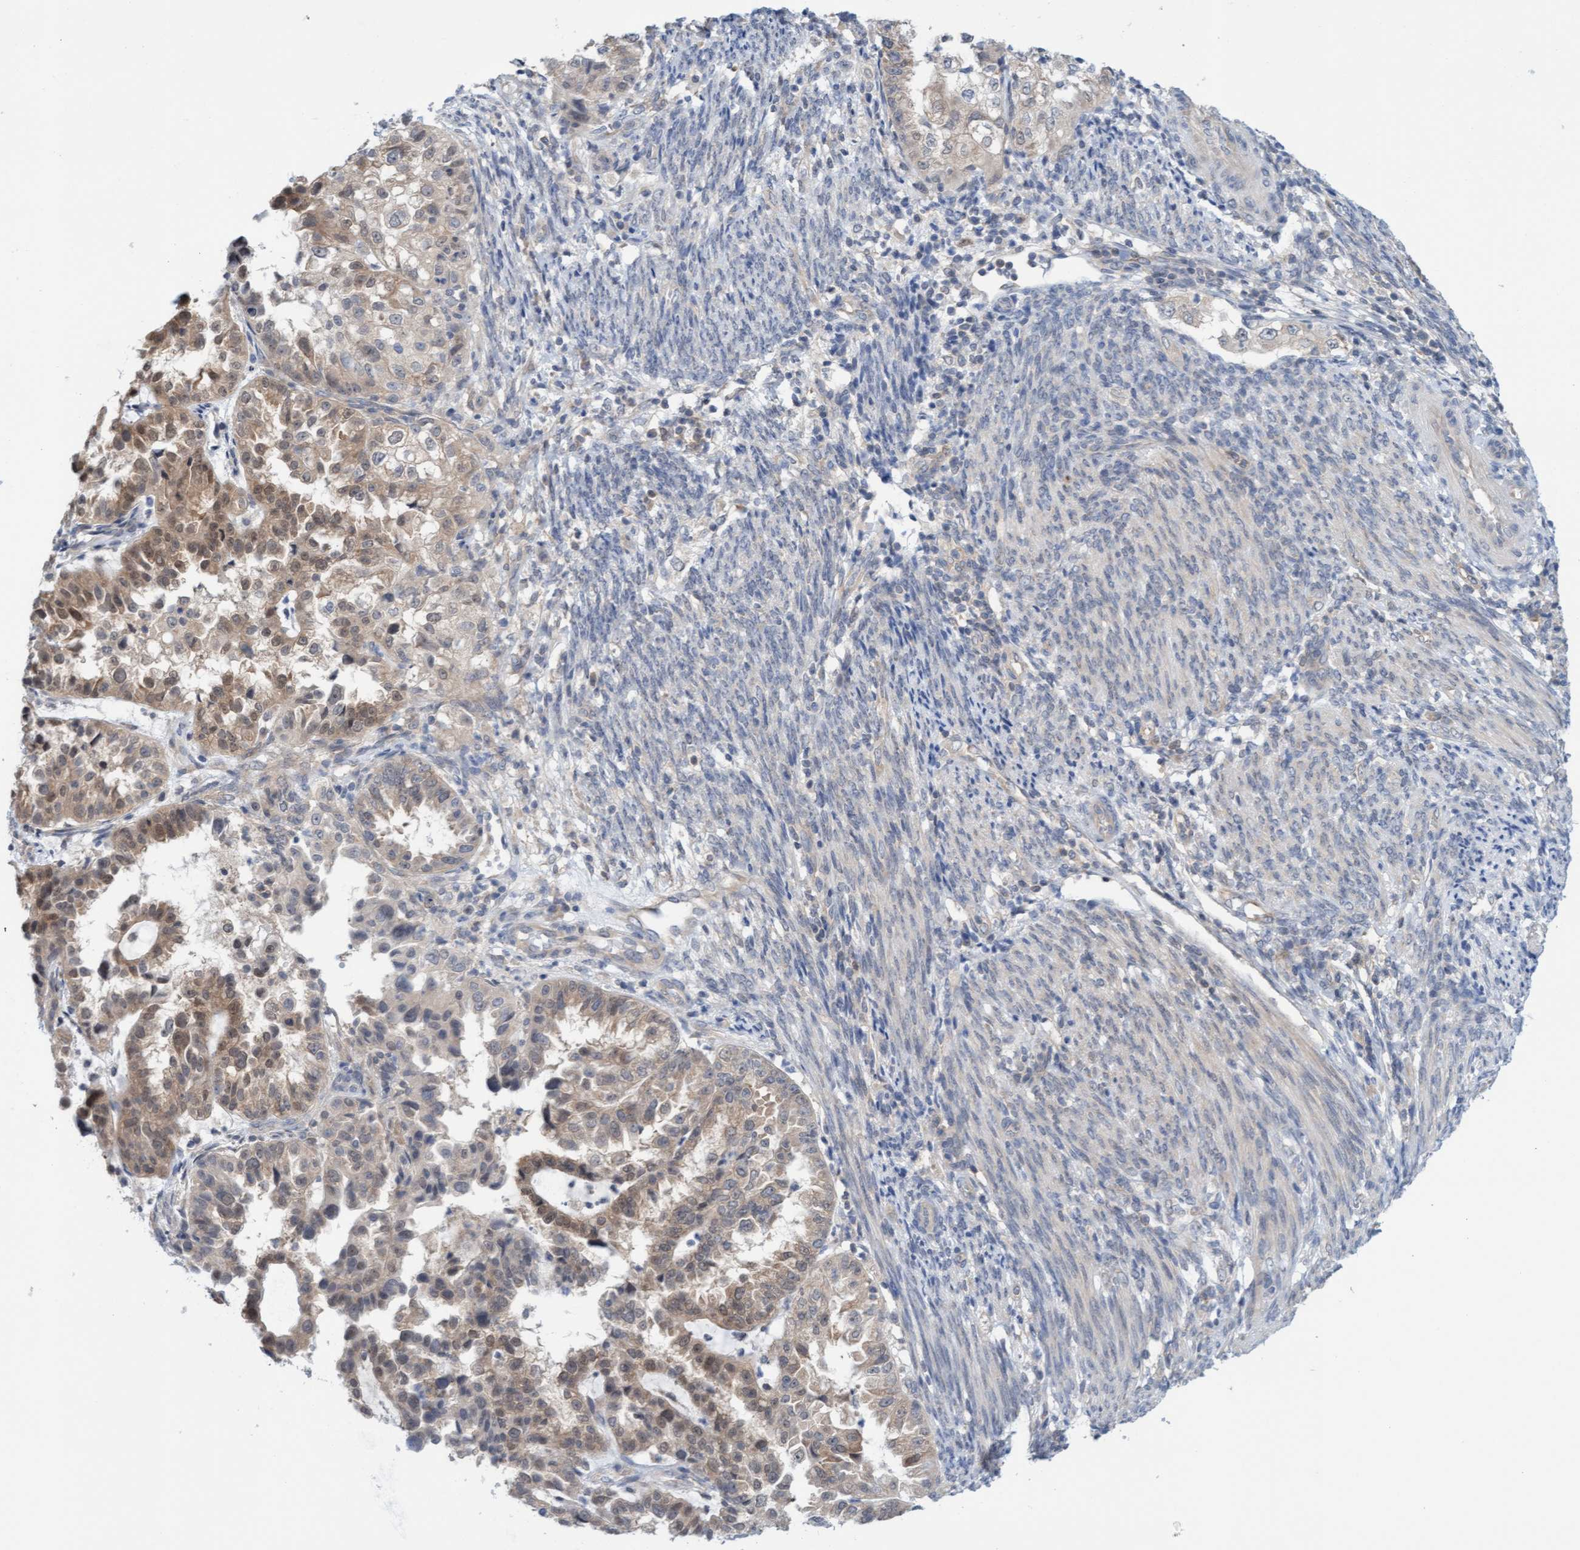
{"staining": {"intensity": "weak", "quantity": "25%-75%", "location": "cytoplasmic/membranous"}, "tissue": "endometrial cancer", "cell_type": "Tumor cells", "image_type": "cancer", "snomed": [{"axis": "morphology", "description": "Adenocarcinoma, NOS"}, {"axis": "topography", "description": "Endometrium"}], "caption": "Adenocarcinoma (endometrial) was stained to show a protein in brown. There is low levels of weak cytoplasmic/membranous expression in about 25%-75% of tumor cells. (DAB (3,3'-diaminobenzidine) IHC, brown staining for protein, blue staining for nuclei).", "gene": "AMZ2", "patient": {"sex": "female", "age": 85}}